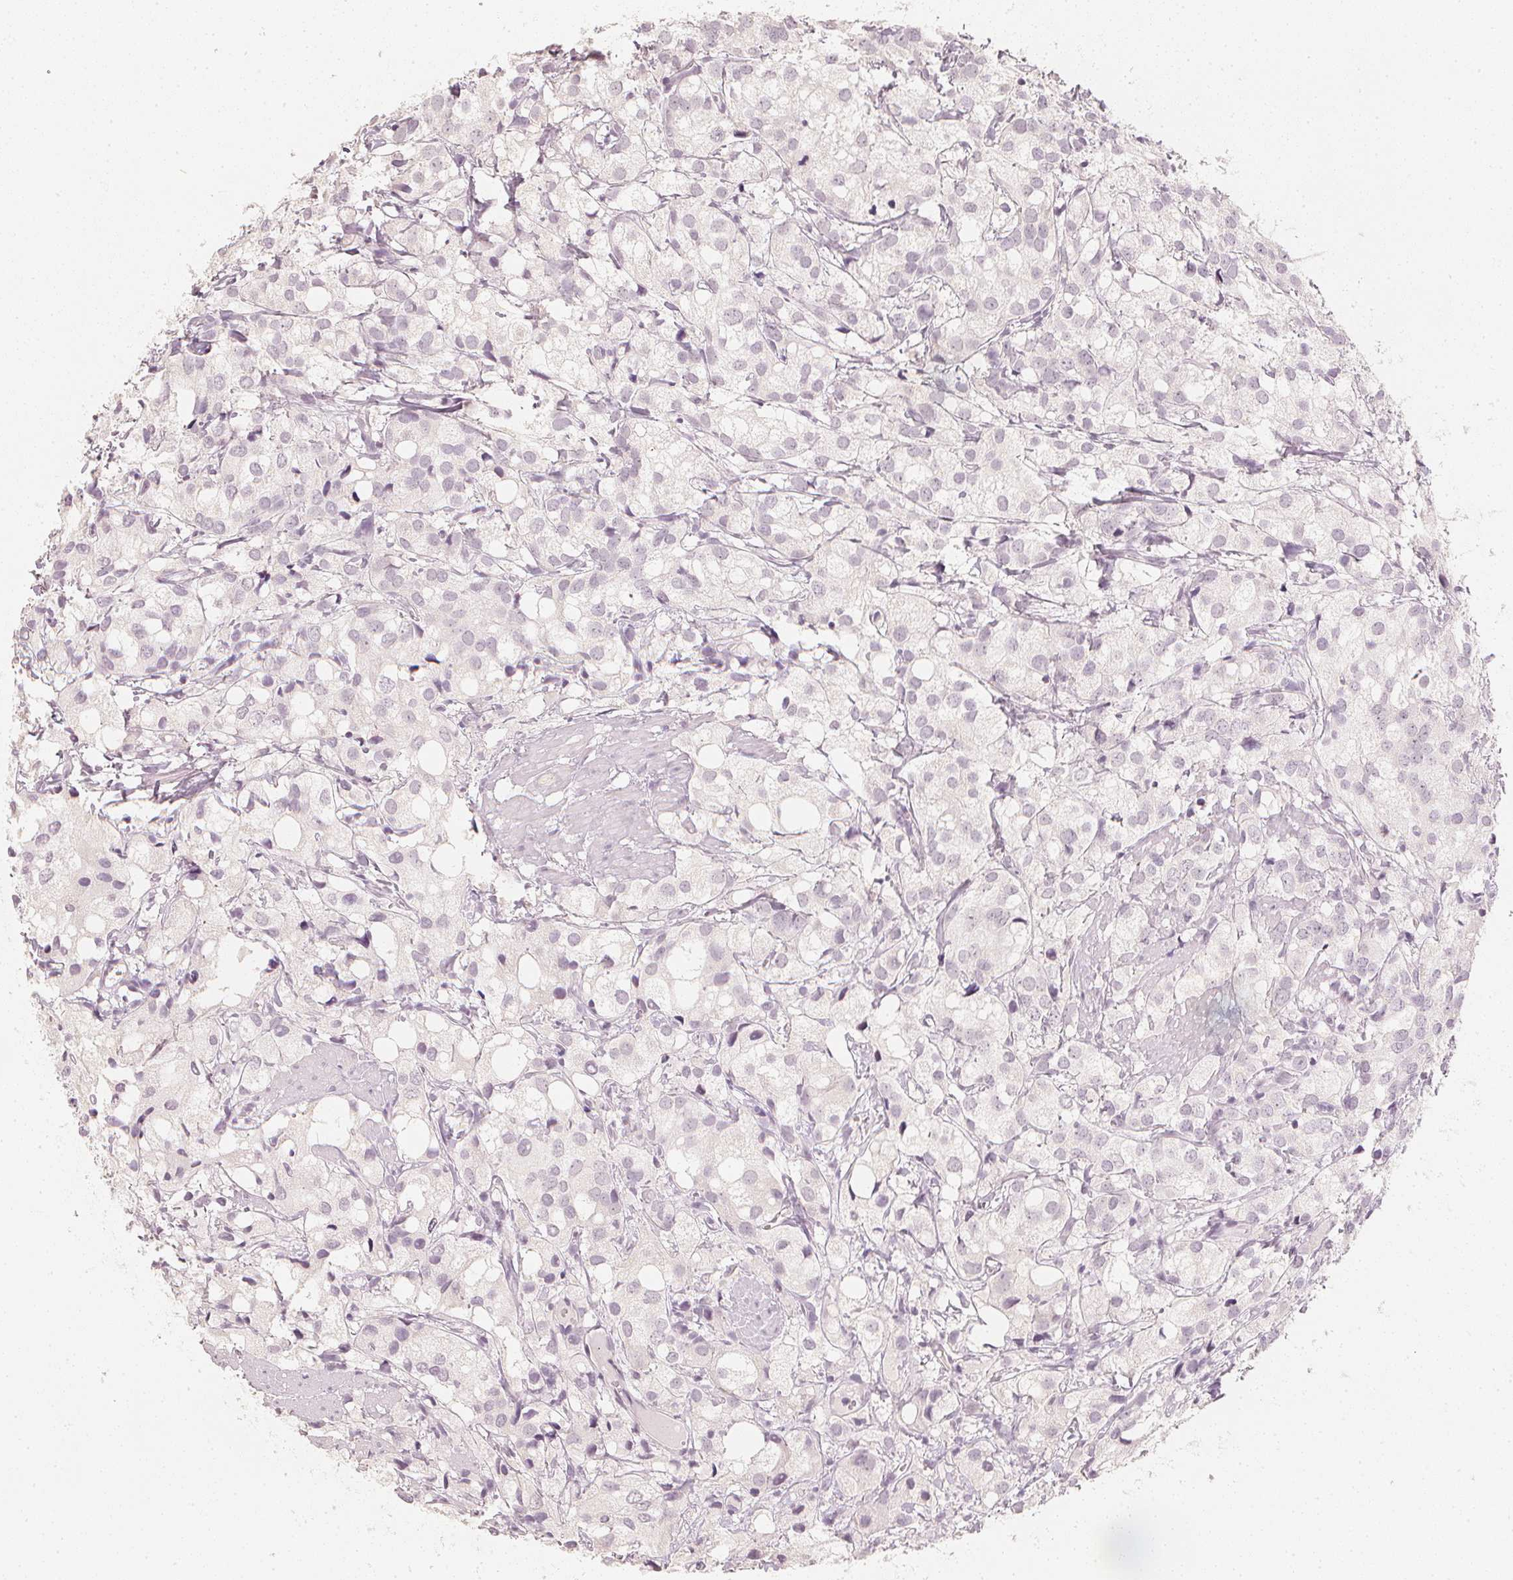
{"staining": {"intensity": "negative", "quantity": "none", "location": "none"}, "tissue": "prostate cancer", "cell_type": "Tumor cells", "image_type": "cancer", "snomed": [{"axis": "morphology", "description": "Adenocarcinoma, High grade"}, {"axis": "topography", "description": "Prostate"}], "caption": "Immunohistochemistry (IHC) photomicrograph of neoplastic tissue: human prostate cancer (high-grade adenocarcinoma) stained with DAB demonstrates no significant protein staining in tumor cells. (DAB (3,3'-diaminobenzidine) immunohistochemistry, high magnification).", "gene": "CALB1", "patient": {"sex": "male", "age": 86}}